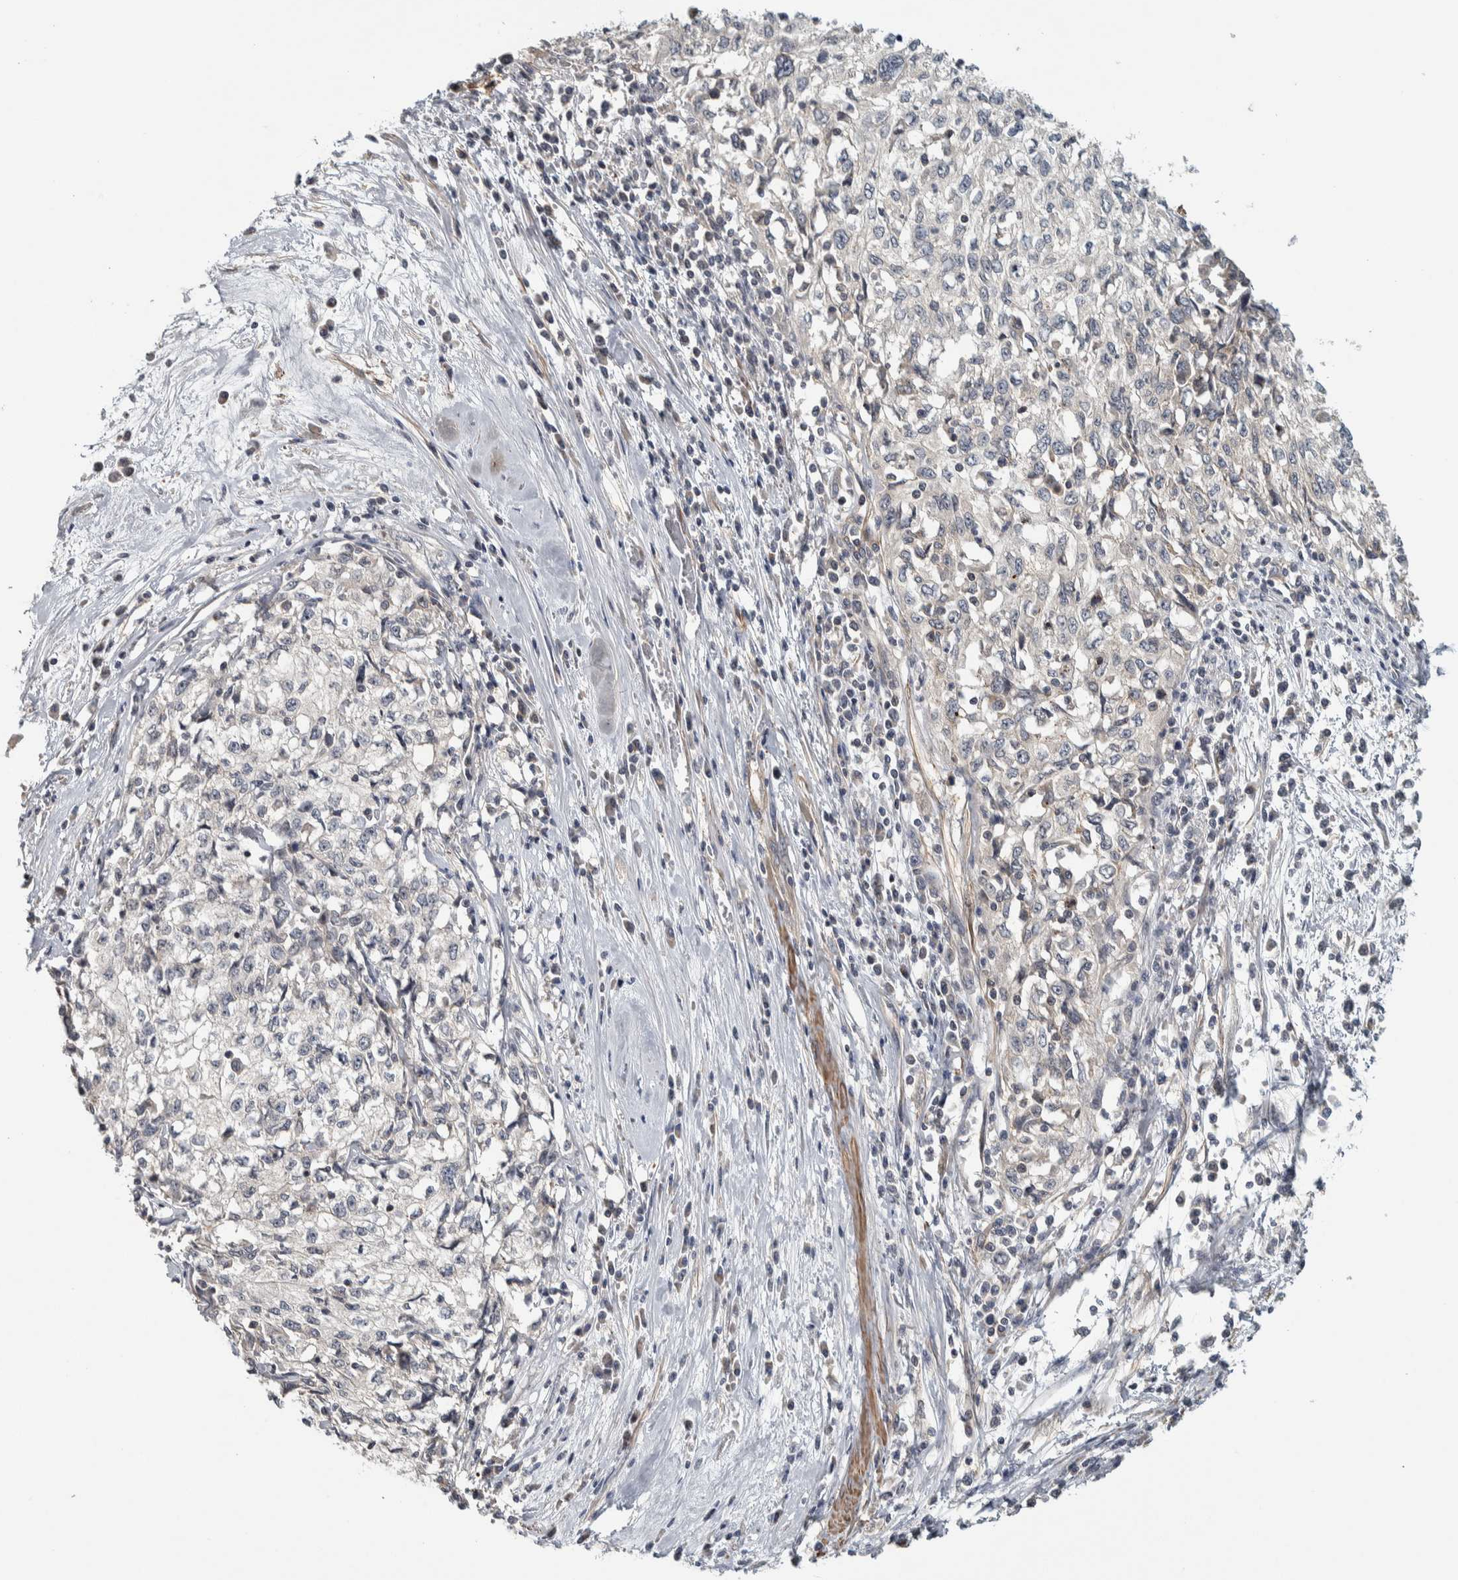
{"staining": {"intensity": "negative", "quantity": "none", "location": "none"}, "tissue": "cervical cancer", "cell_type": "Tumor cells", "image_type": "cancer", "snomed": [{"axis": "morphology", "description": "Squamous cell carcinoma, NOS"}, {"axis": "topography", "description": "Cervix"}], "caption": "Human cervical cancer stained for a protein using immunohistochemistry (IHC) shows no staining in tumor cells.", "gene": "TBC1D31", "patient": {"sex": "female", "age": 57}}